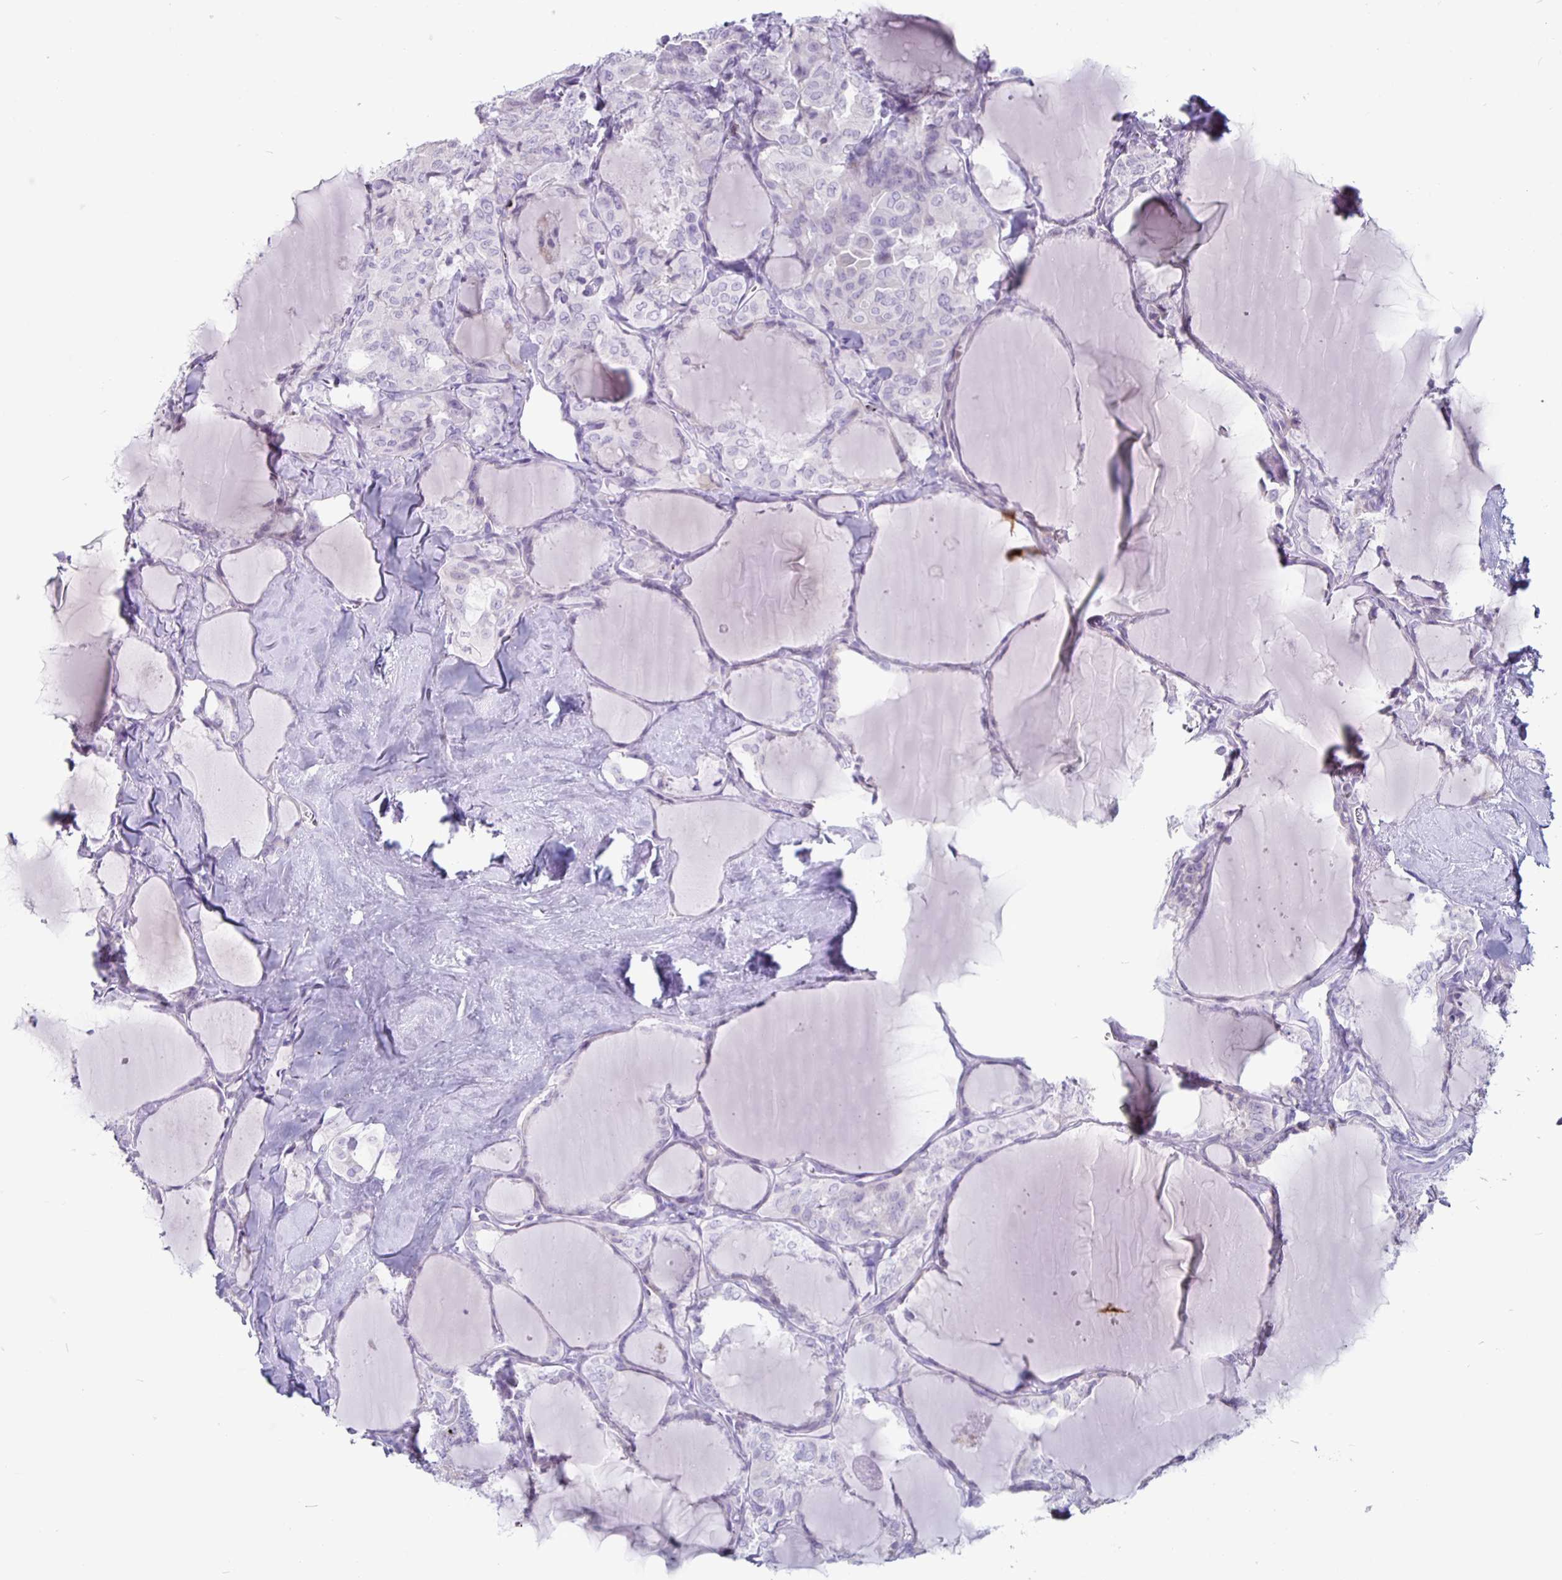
{"staining": {"intensity": "negative", "quantity": "none", "location": "none"}, "tissue": "thyroid cancer", "cell_type": "Tumor cells", "image_type": "cancer", "snomed": [{"axis": "morphology", "description": "Papillary adenocarcinoma, NOS"}, {"axis": "topography", "description": "Thyroid gland"}], "caption": "Protein analysis of thyroid papillary adenocarcinoma reveals no significant positivity in tumor cells. The staining was performed using DAB to visualize the protein expression in brown, while the nuclei were stained in blue with hematoxylin (Magnification: 20x).", "gene": "GZMK", "patient": {"sex": "male", "age": 30}}